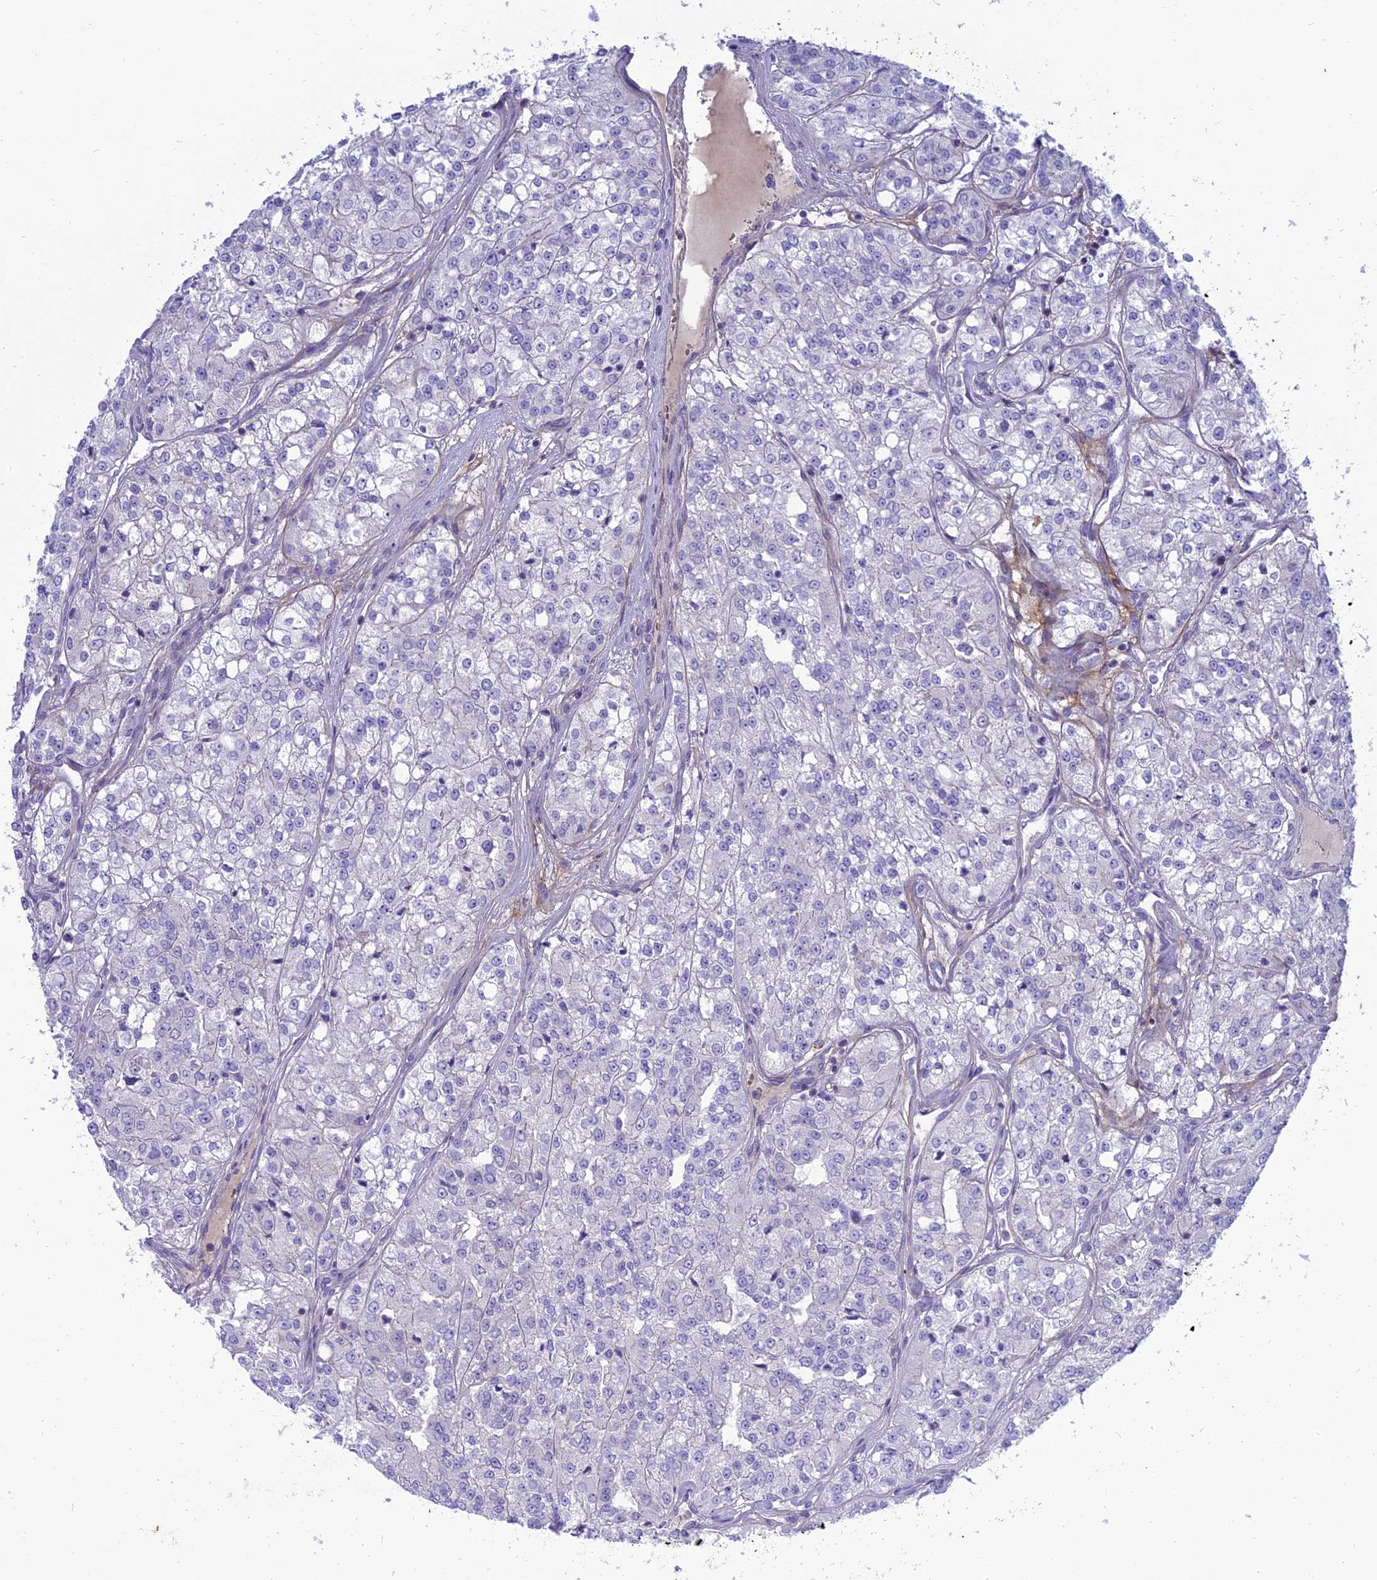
{"staining": {"intensity": "negative", "quantity": "none", "location": "none"}, "tissue": "renal cancer", "cell_type": "Tumor cells", "image_type": "cancer", "snomed": [{"axis": "morphology", "description": "Adenocarcinoma, NOS"}, {"axis": "topography", "description": "Kidney"}], "caption": "Tumor cells show no significant staining in renal cancer (adenocarcinoma).", "gene": "MBD3L1", "patient": {"sex": "female", "age": 63}}